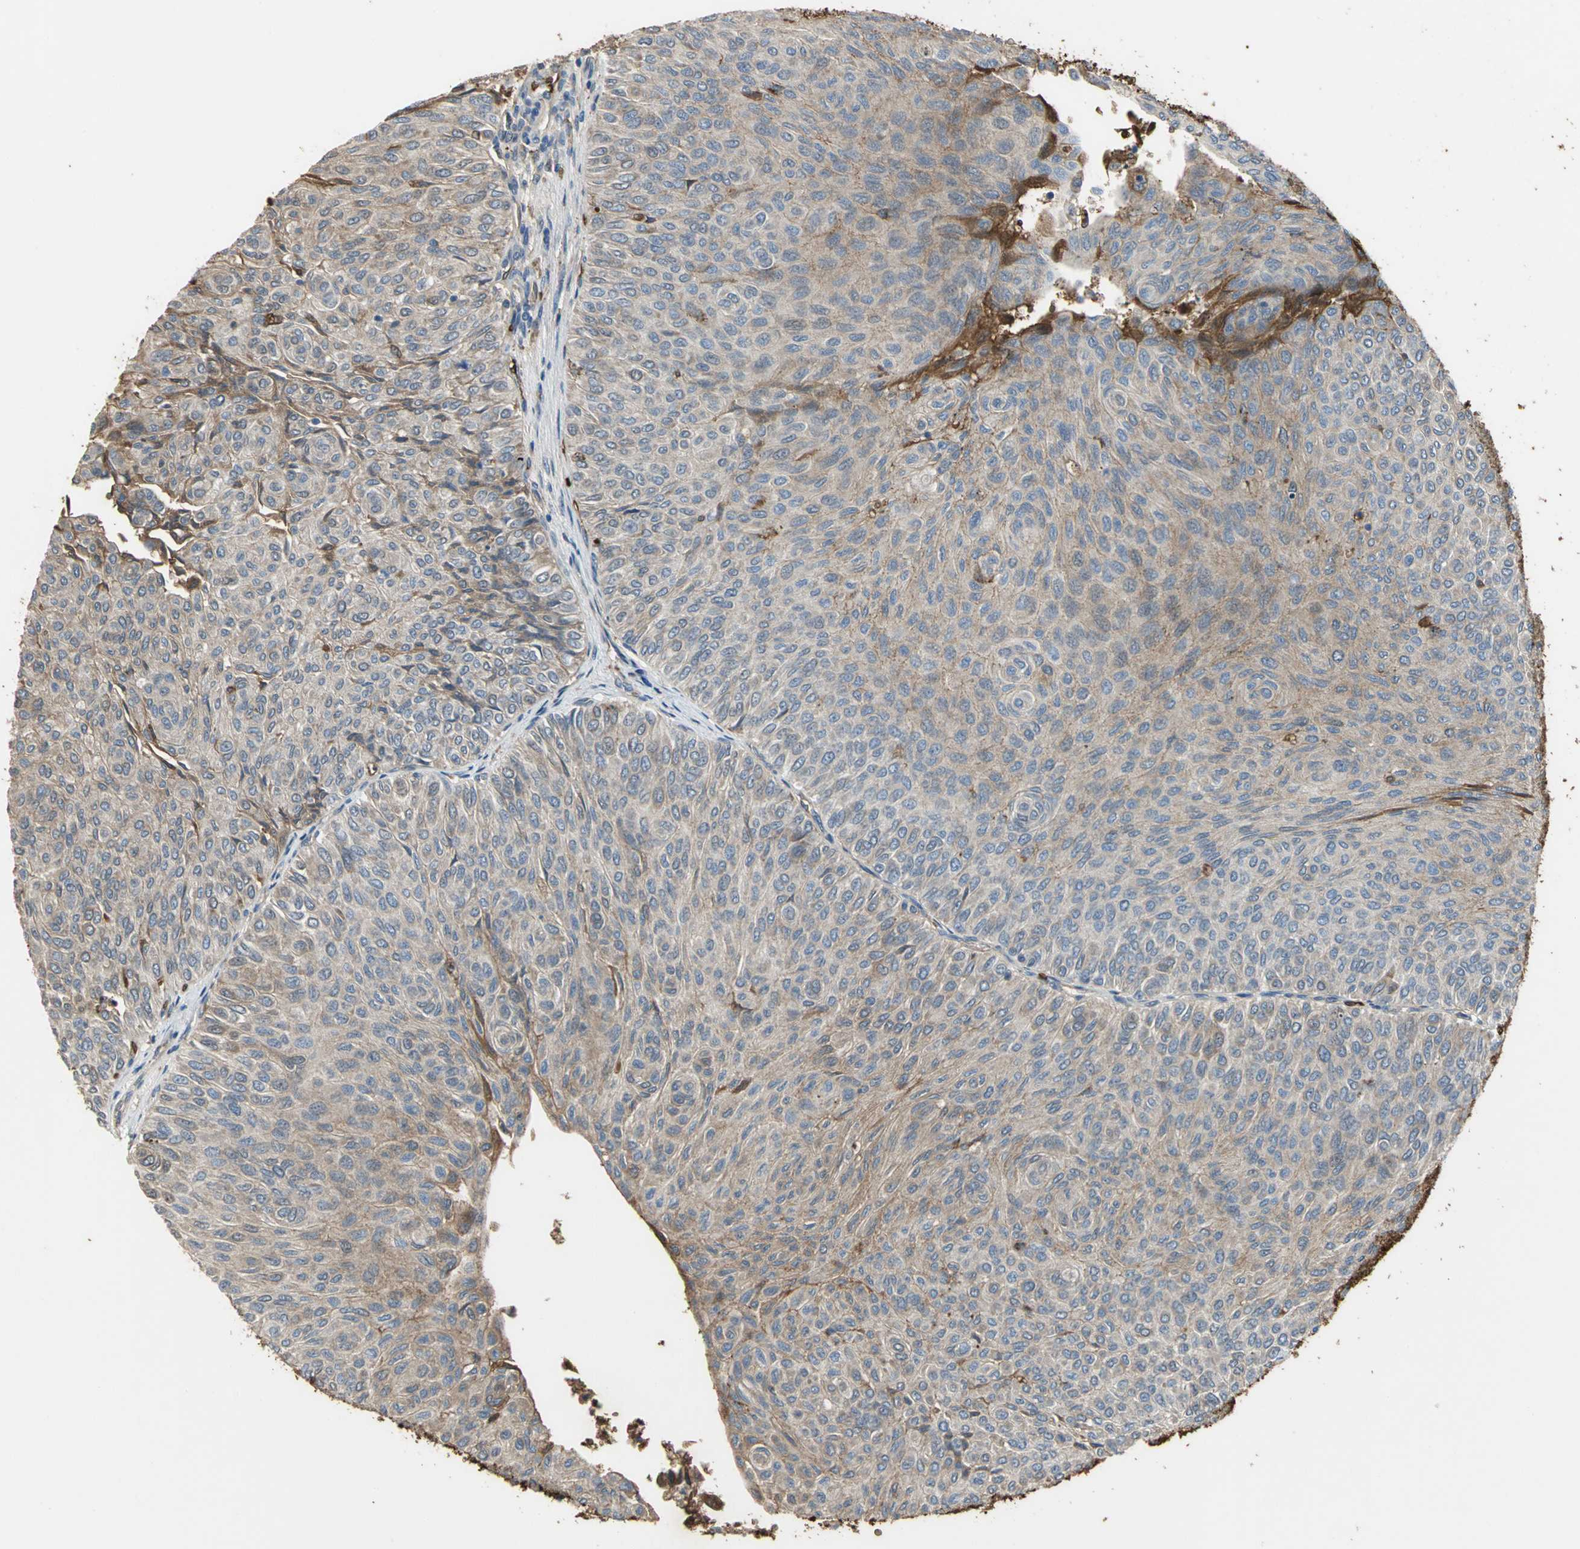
{"staining": {"intensity": "moderate", "quantity": ">75%", "location": "cytoplasmic/membranous"}, "tissue": "urothelial cancer", "cell_type": "Tumor cells", "image_type": "cancer", "snomed": [{"axis": "morphology", "description": "Urothelial carcinoma, Low grade"}, {"axis": "topography", "description": "Urinary bladder"}], "caption": "Urothelial cancer stained for a protein demonstrates moderate cytoplasmic/membranous positivity in tumor cells. (DAB = brown stain, brightfield microscopy at high magnification).", "gene": "TREM1", "patient": {"sex": "male", "age": 78}}